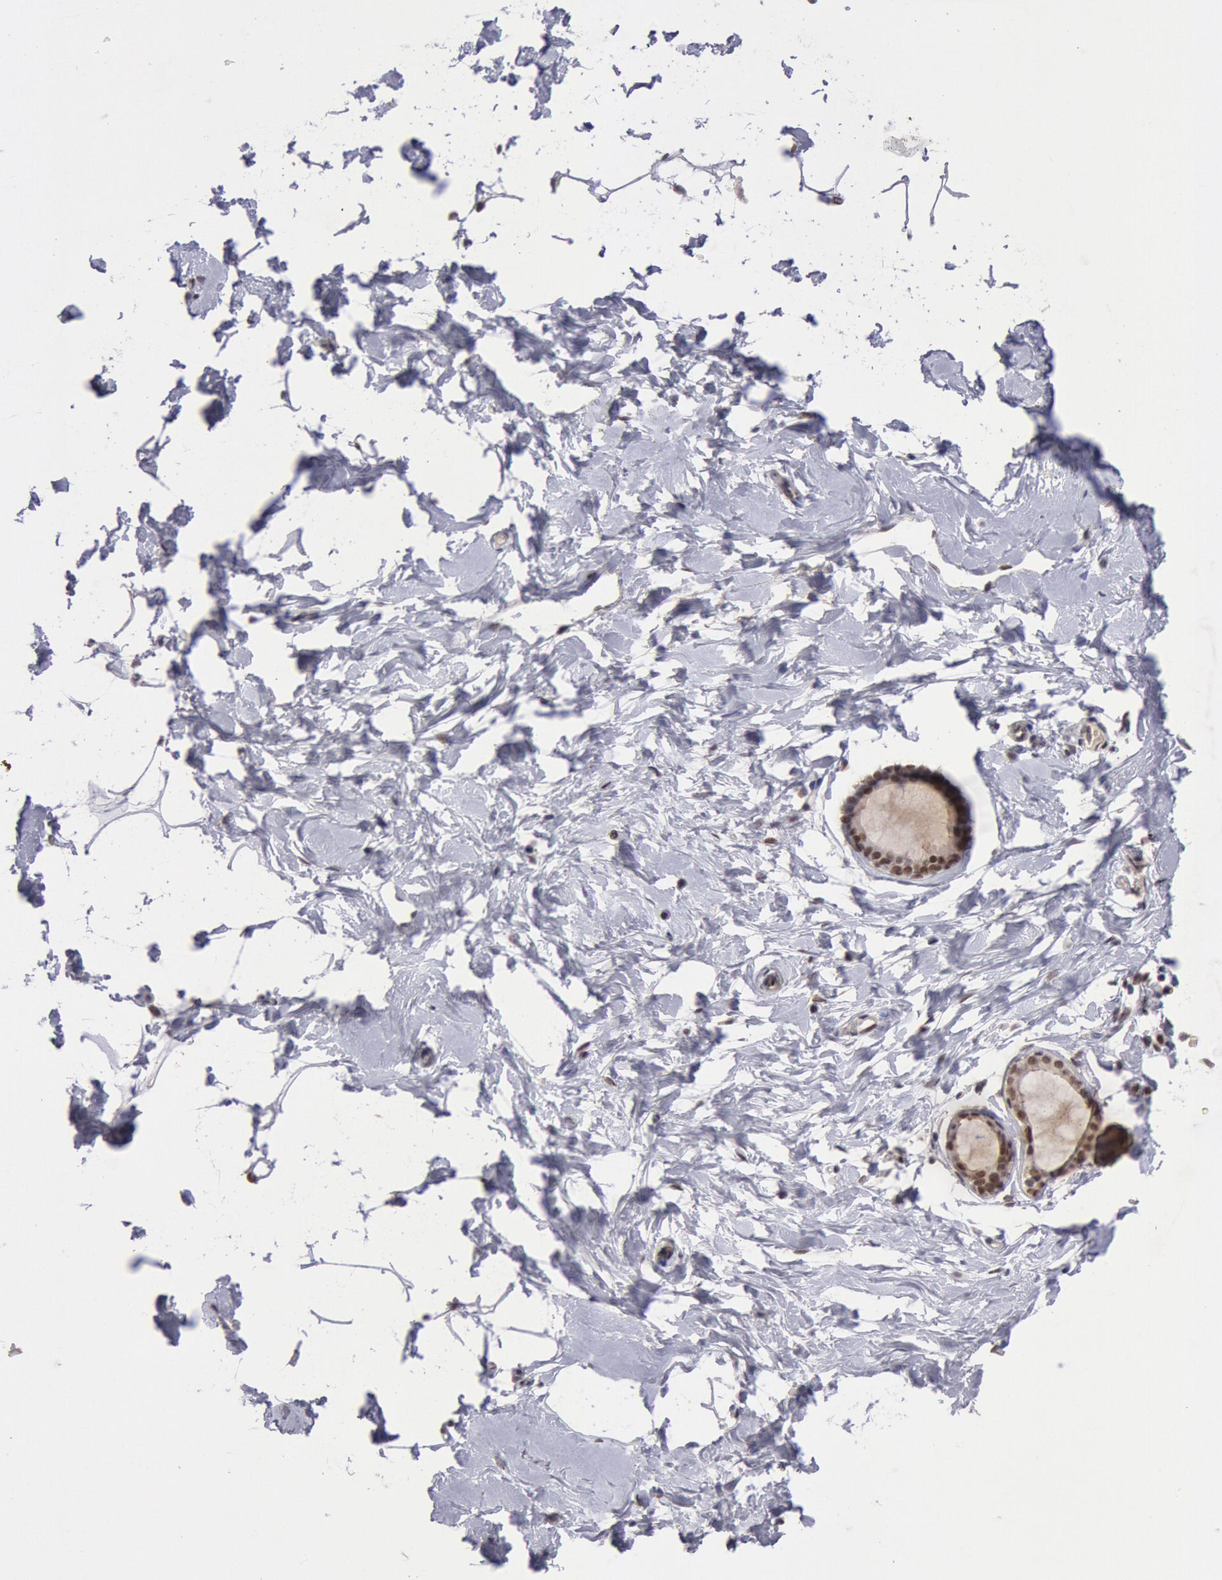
{"staining": {"intensity": "moderate", "quantity": ">75%", "location": "nuclear"}, "tissue": "breast", "cell_type": "Adipocytes", "image_type": "normal", "snomed": [{"axis": "morphology", "description": "Normal tissue, NOS"}, {"axis": "topography", "description": "Breast"}], "caption": "Protein expression analysis of normal human breast reveals moderate nuclear staining in about >75% of adipocytes.", "gene": "CDKN2B", "patient": {"sex": "female", "age": 23}}